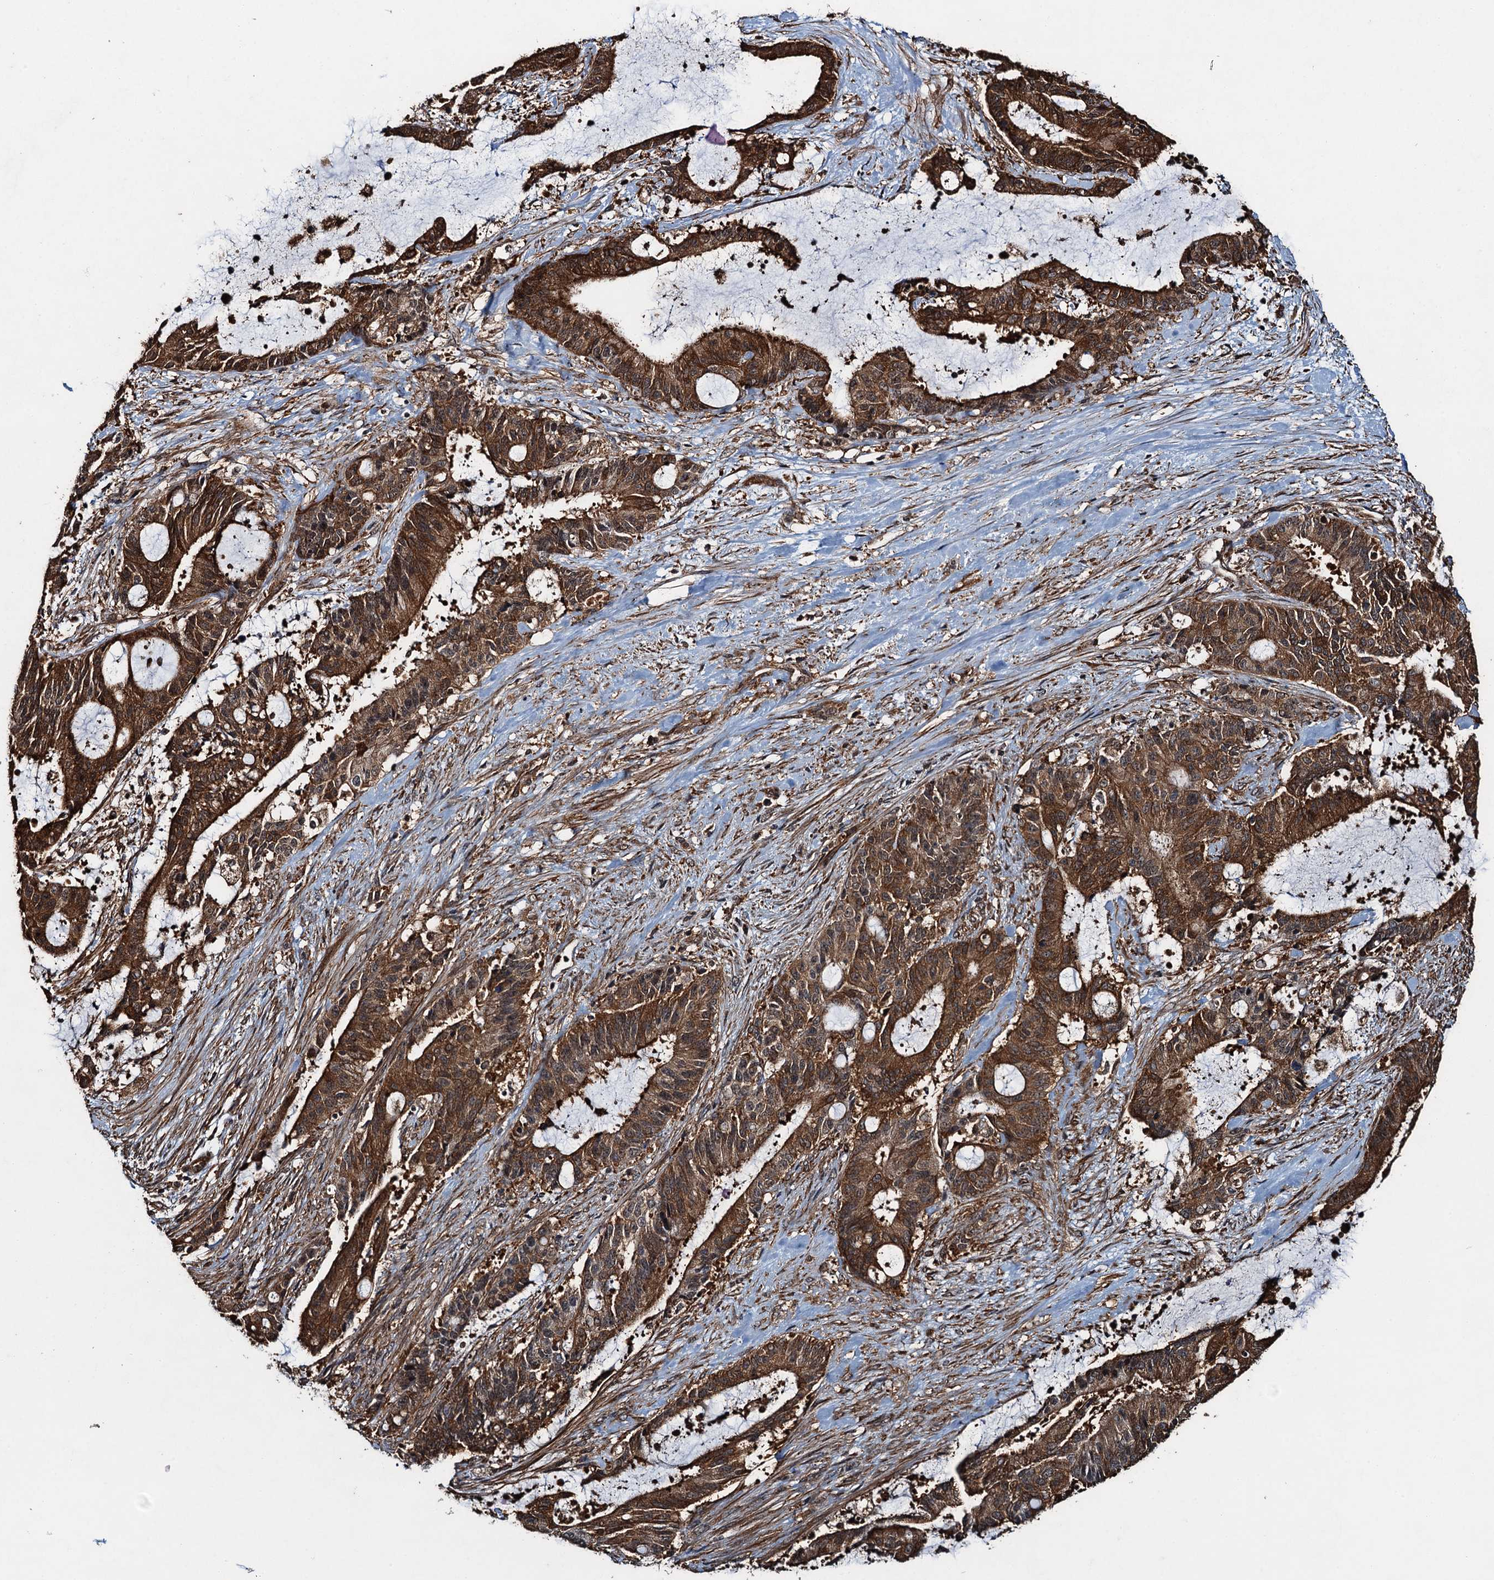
{"staining": {"intensity": "strong", "quantity": ">75%", "location": "cytoplasmic/membranous"}, "tissue": "liver cancer", "cell_type": "Tumor cells", "image_type": "cancer", "snomed": [{"axis": "morphology", "description": "Normal tissue, NOS"}, {"axis": "morphology", "description": "Cholangiocarcinoma"}, {"axis": "topography", "description": "Liver"}, {"axis": "topography", "description": "Peripheral nerve tissue"}], "caption": "Liver cancer (cholangiocarcinoma) stained for a protein exhibits strong cytoplasmic/membranous positivity in tumor cells.", "gene": "WHAMM", "patient": {"sex": "female", "age": 73}}